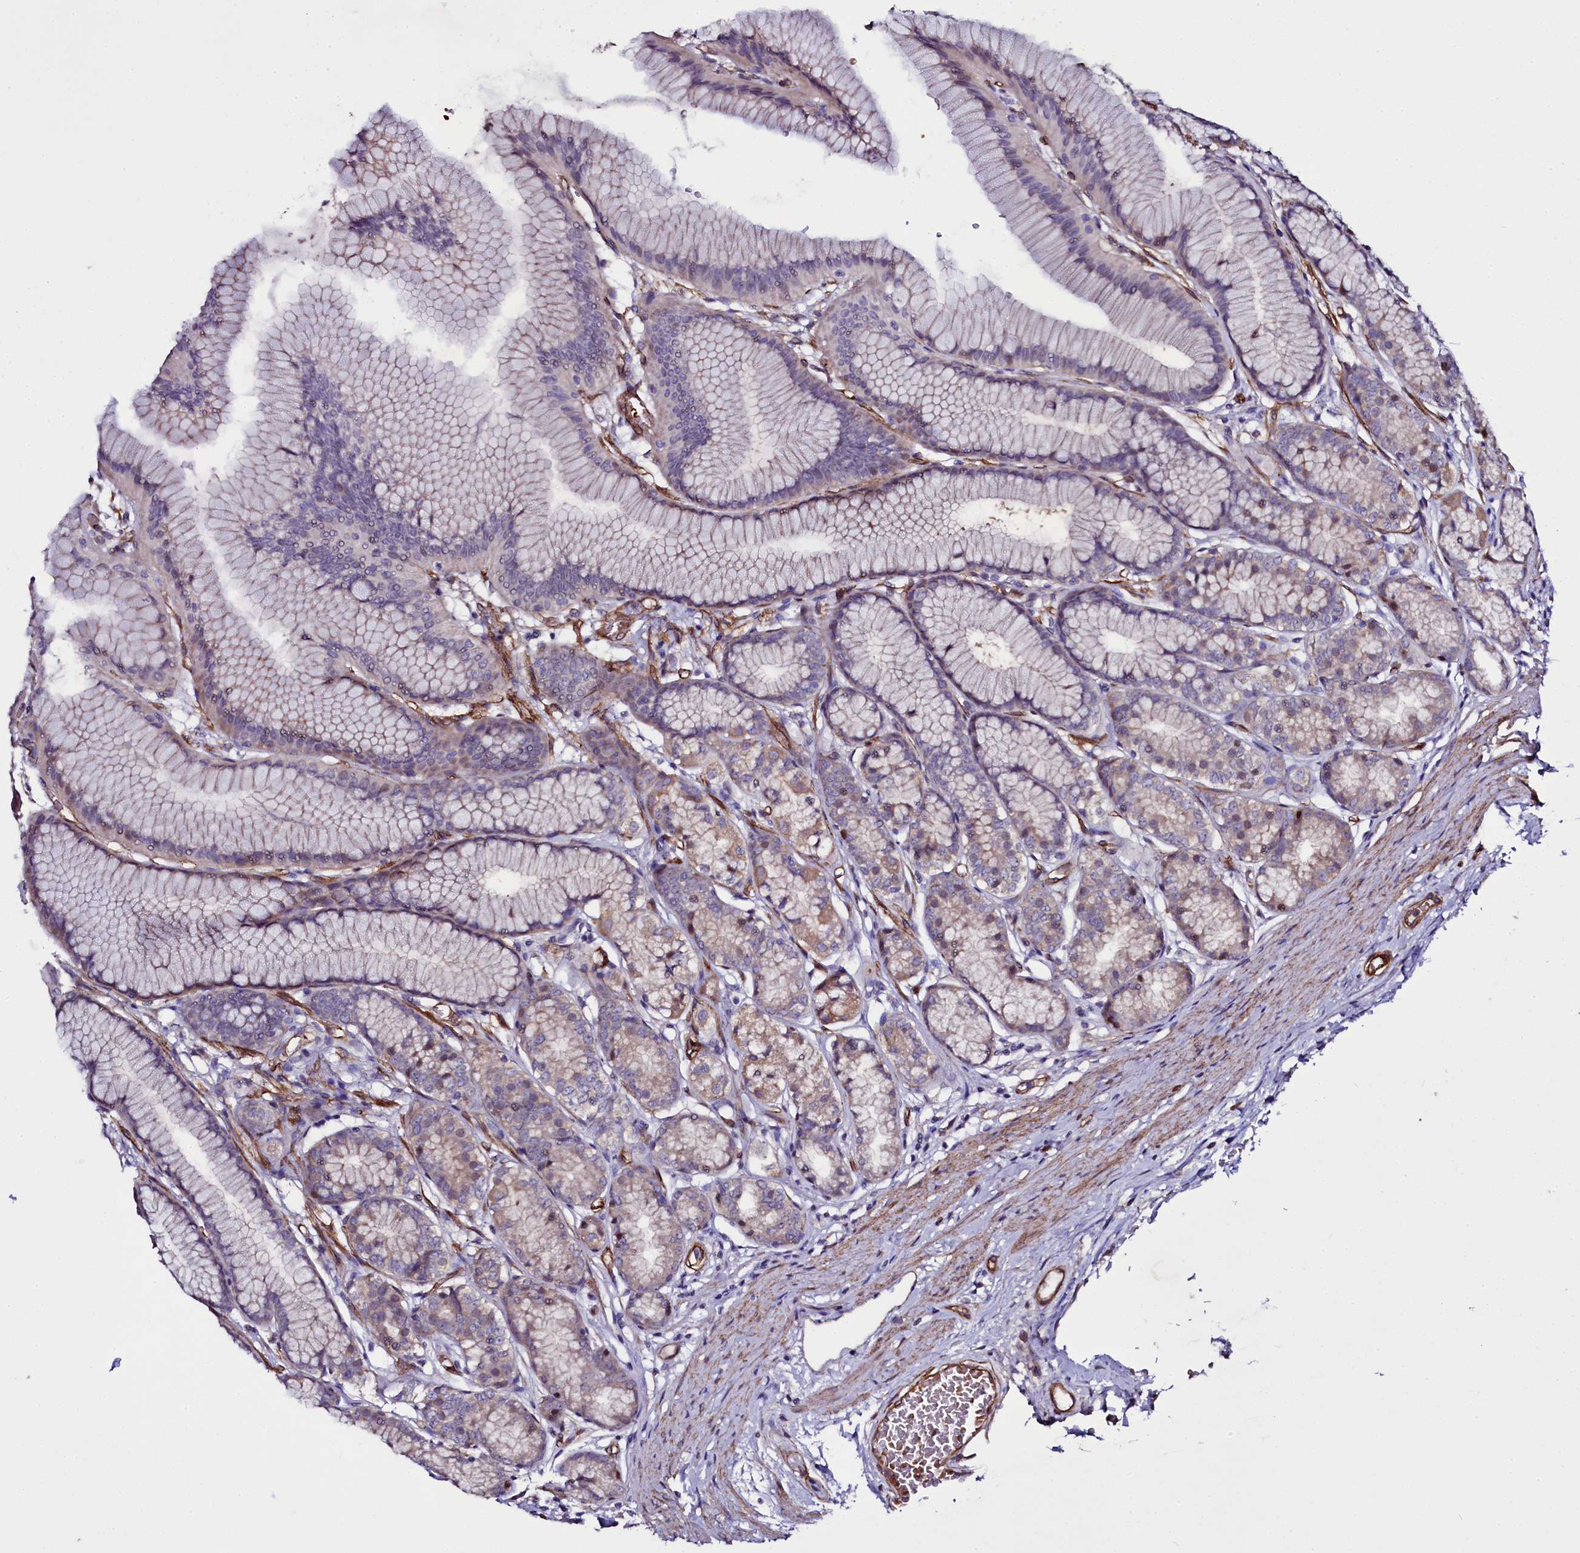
{"staining": {"intensity": "moderate", "quantity": "25%-75%", "location": "cytoplasmic/membranous"}, "tissue": "stomach", "cell_type": "Glandular cells", "image_type": "normal", "snomed": [{"axis": "morphology", "description": "Normal tissue, NOS"}, {"axis": "morphology", "description": "Adenocarcinoma, NOS"}, {"axis": "morphology", "description": "Adenocarcinoma, High grade"}, {"axis": "topography", "description": "Stomach, upper"}, {"axis": "topography", "description": "Stomach"}], "caption": "Protein staining by immunohistochemistry demonstrates moderate cytoplasmic/membranous staining in approximately 25%-75% of glandular cells in normal stomach. The staining was performed using DAB (3,3'-diaminobenzidine) to visualize the protein expression in brown, while the nuclei were stained in blue with hematoxylin (Magnification: 20x).", "gene": "MEX3C", "patient": {"sex": "female", "age": 65}}